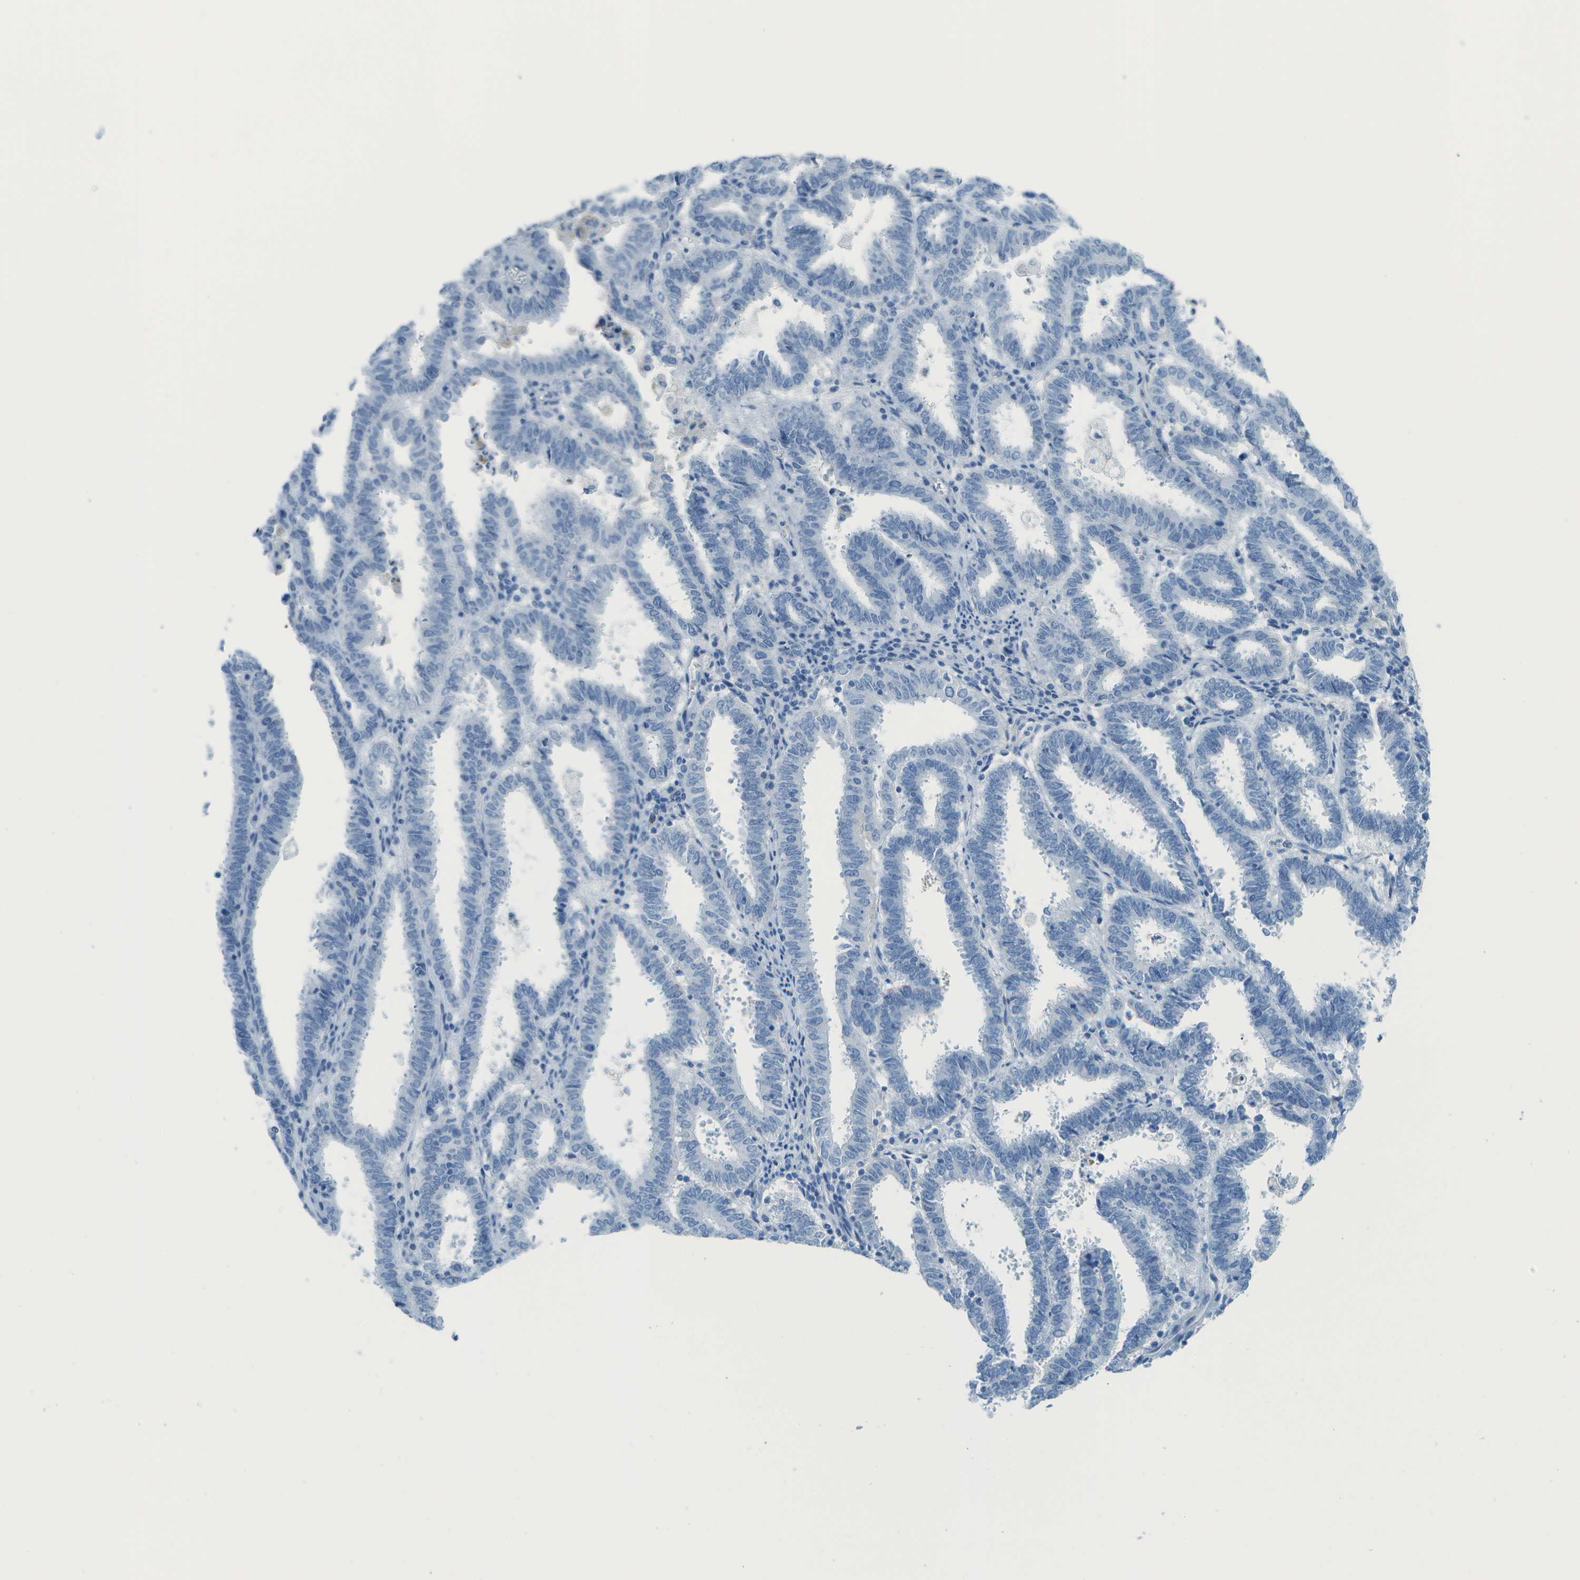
{"staining": {"intensity": "negative", "quantity": "none", "location": "none"}, "tissue": "endometrial cancer", "cell_type": "Tumor cells", "image_type": "cancer", "snomed": [{"axis": "morphology", "description": "Adenocarcinoma, NOS"}, {"axis": "topography", "description": "Uterus"}], "caption": "A high-resolution image shows IHC staining of endometrial cancer, which demonstrates no significant expression in tumor cells.", "gene": "C1S", "patient": {"sex": "female", "age": 83}}